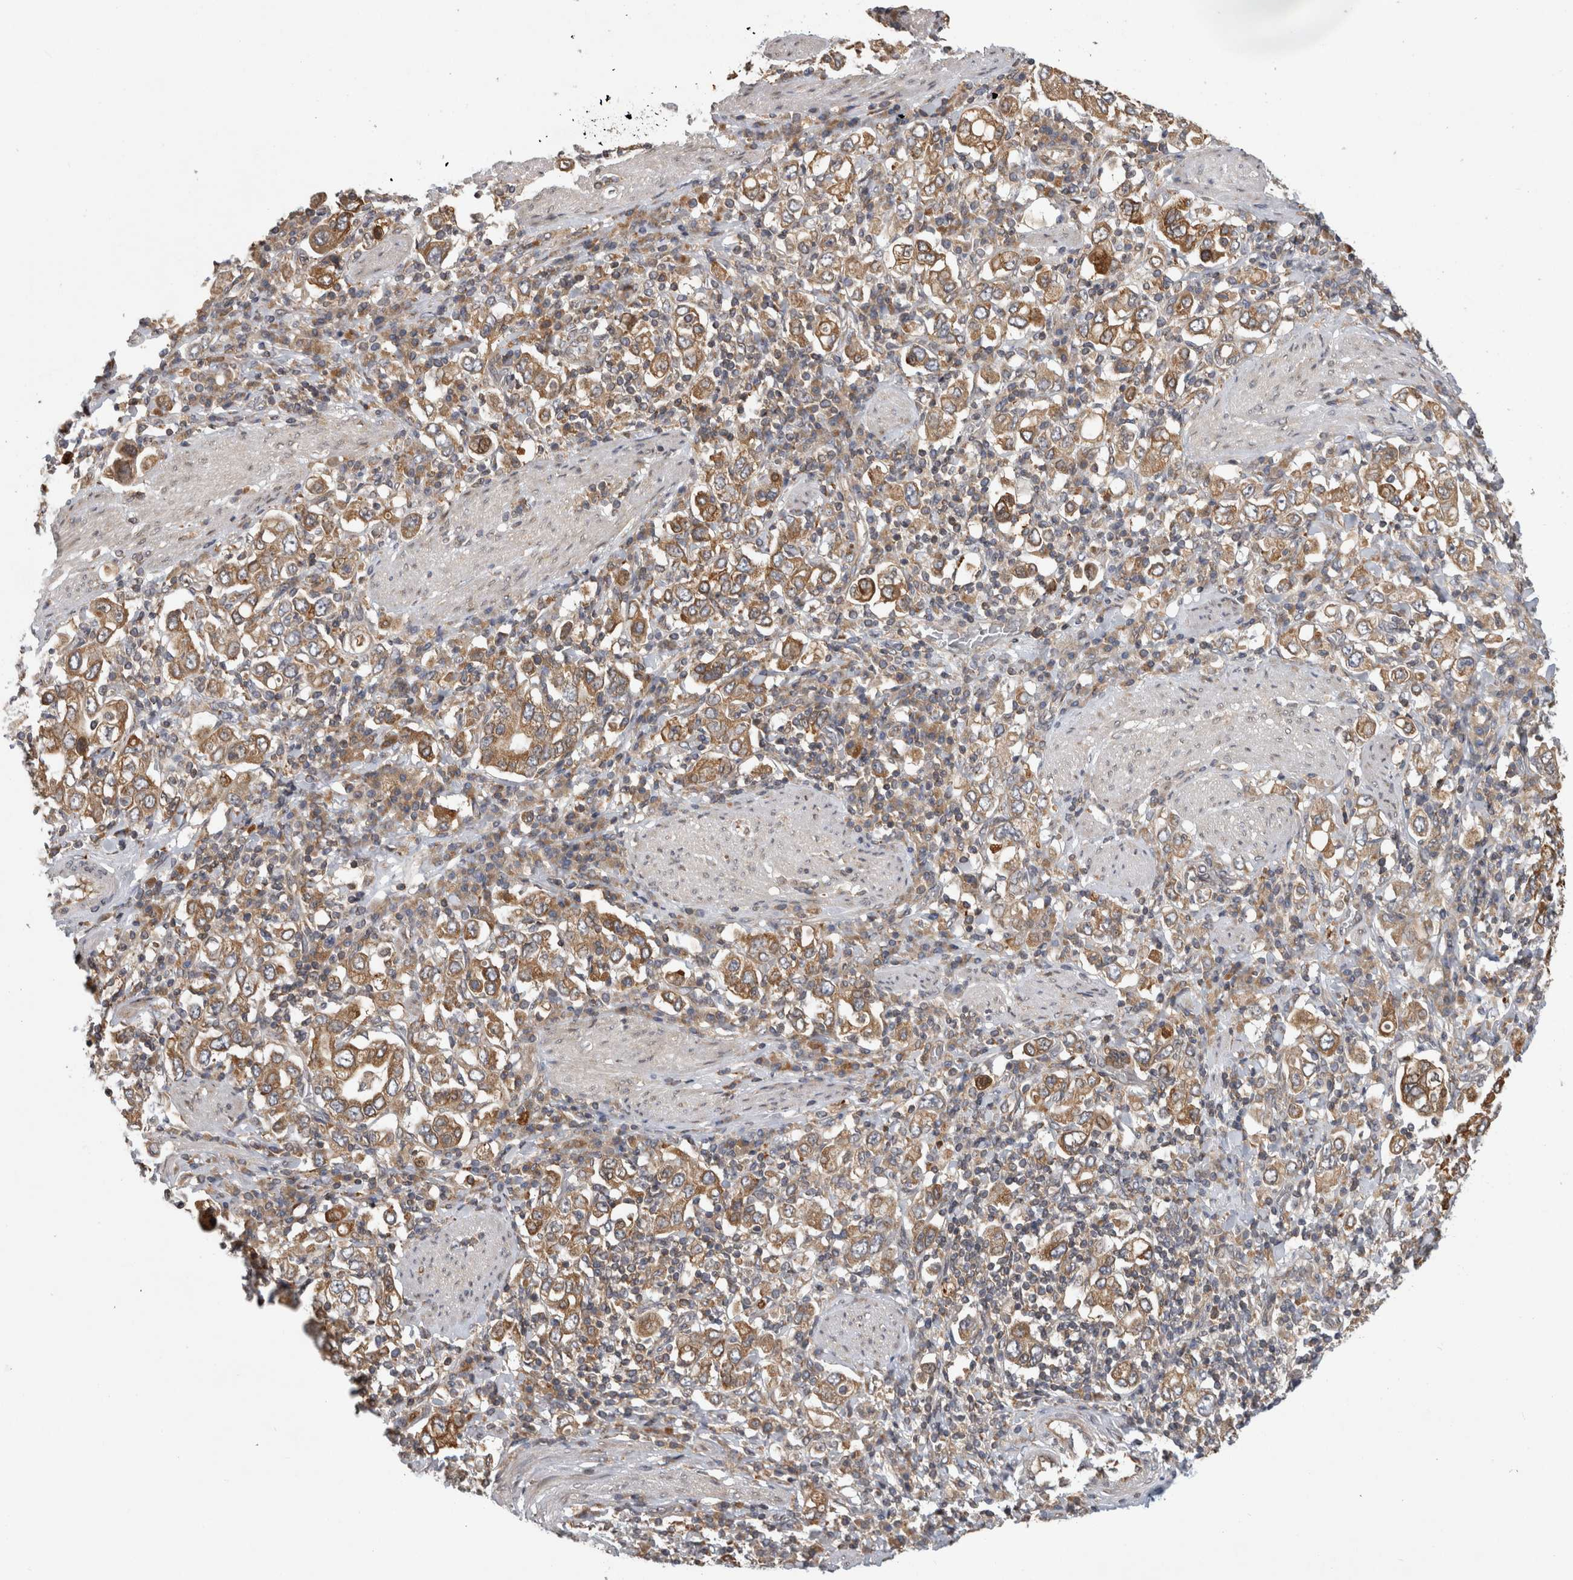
{"staining": {"intensity": "moderate", "quantity": ">75%", "location": "cytoplasmic/membranous"}, "tissue": "stomach cancer", "cell_type": "Tumor cells", "image_type": "cancer", "snomed": [{"axis": "morphology", "description": "Adenocarcinoma, NOS"}, {"axis": "topography", "description": "Stomach, upper"}], "caption": "IHC histopathology image of stomach cancer (adenocarcinoma) stained for a protein (brown), which exhibits medium levels of moderate cytoplasmic/membranous positivity in approximately >75% of tumor cells.", "gene": "PARP6", "patient": {"sex": "male", "age": 62}}